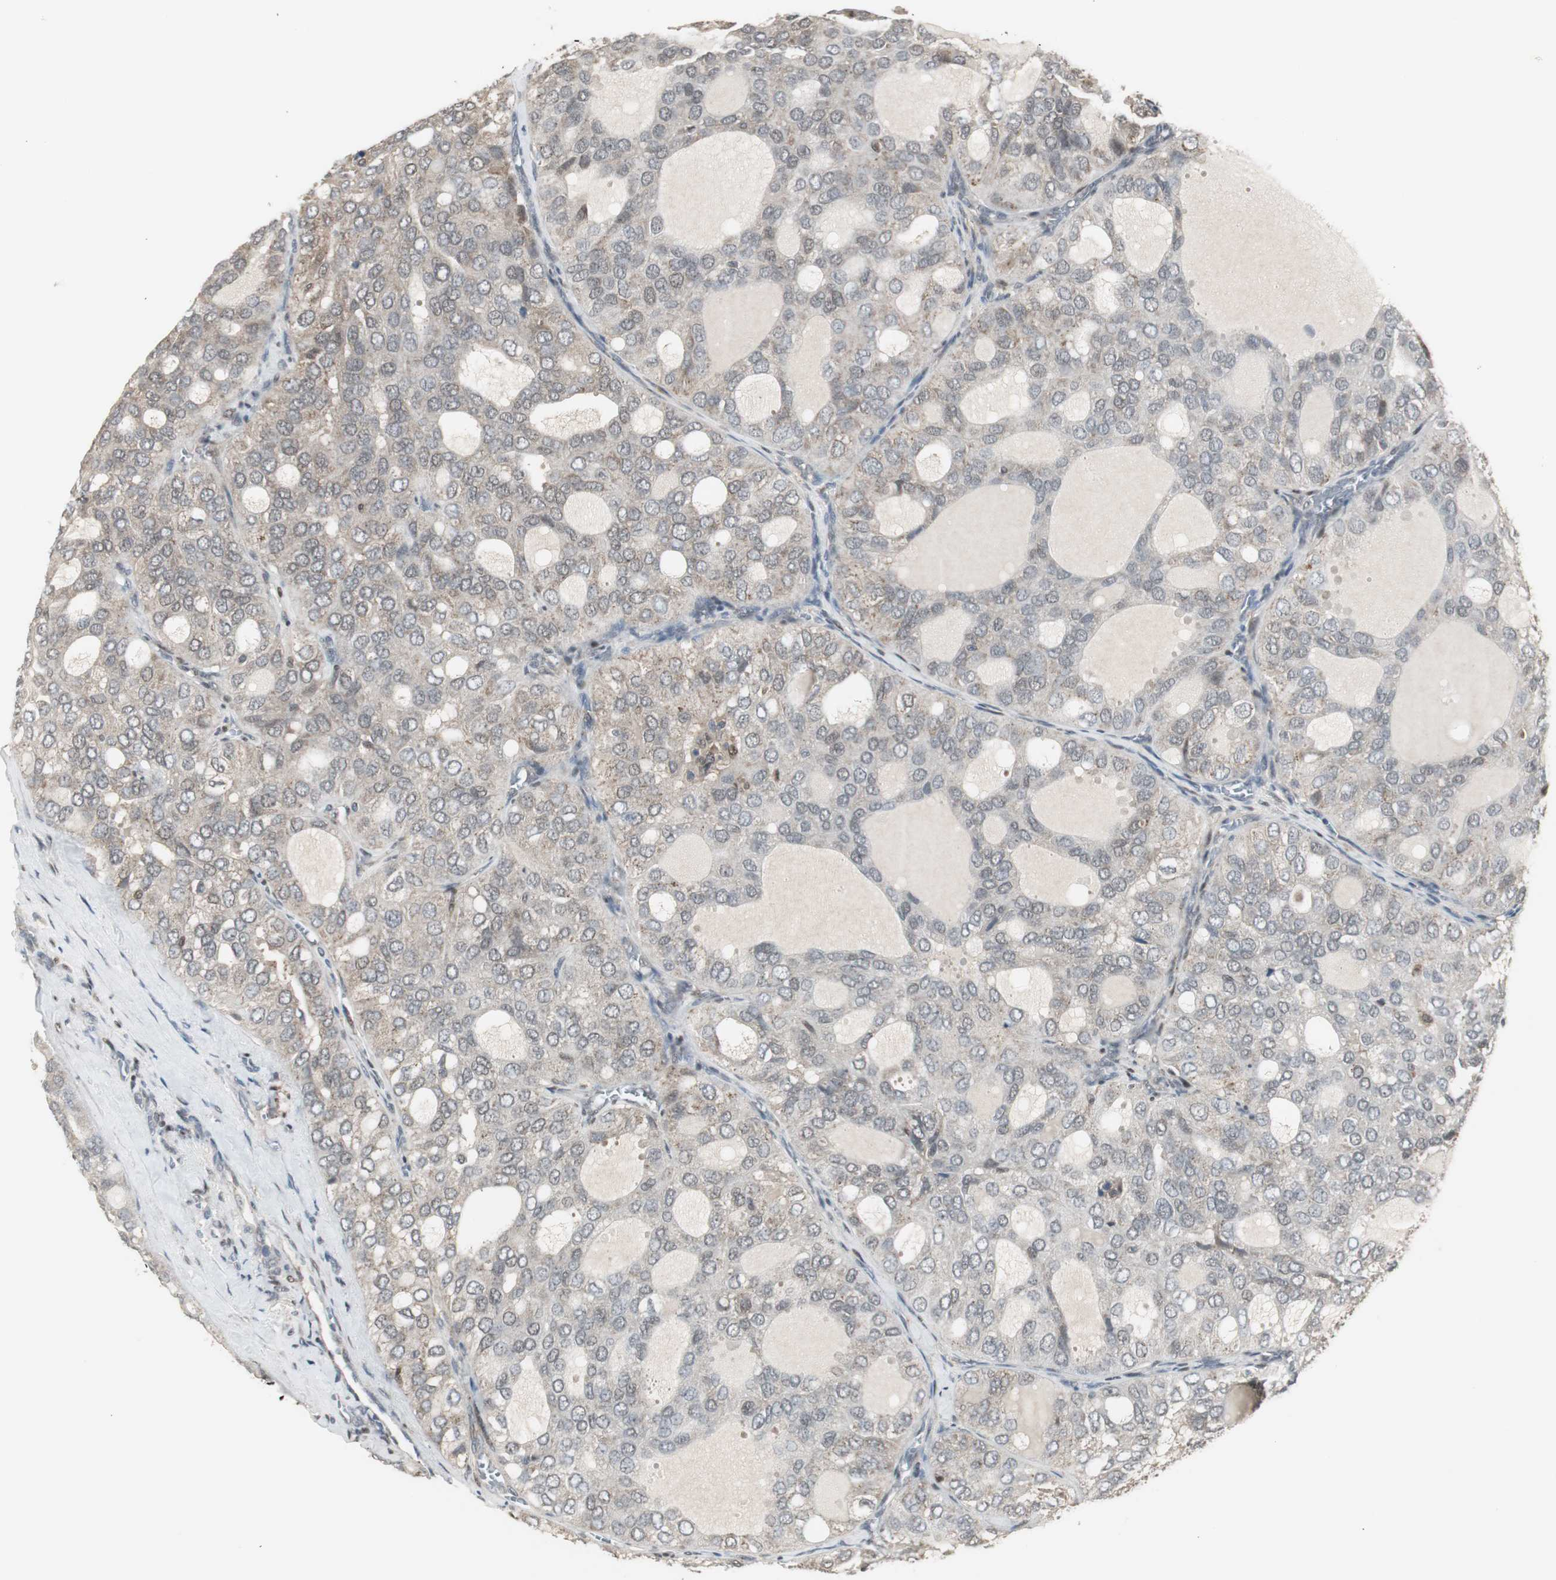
{"staining": {"intensity": "weak", "quantity": "25%-75%", "location": "cytoplasmic/membranous"}, "tissue": "thyroid cancer", "cell_type": "Tumor cells", "image_type": "cancer", "snomed": [{"axis": "morphology", "description": "Follicular adenoma carcinoma, NOS"}, {"axis": "topography", "description": "Thyroid gland"}], "caption": "Brown immunohistochemical staining in human follicular adenoma carcinoma (thyroid) reveals weak cytoplasmic/membranous expression in approximately 25%-75% of tumor cells. The staining is performed using DAB (3,3'-diaminobenzidine) brown chromogen to label protein expression. The nuclei are counter-stained blue using hematoxylin.", "gene": "PLIN3", "patient": {"sex": "male", "age": 75}}